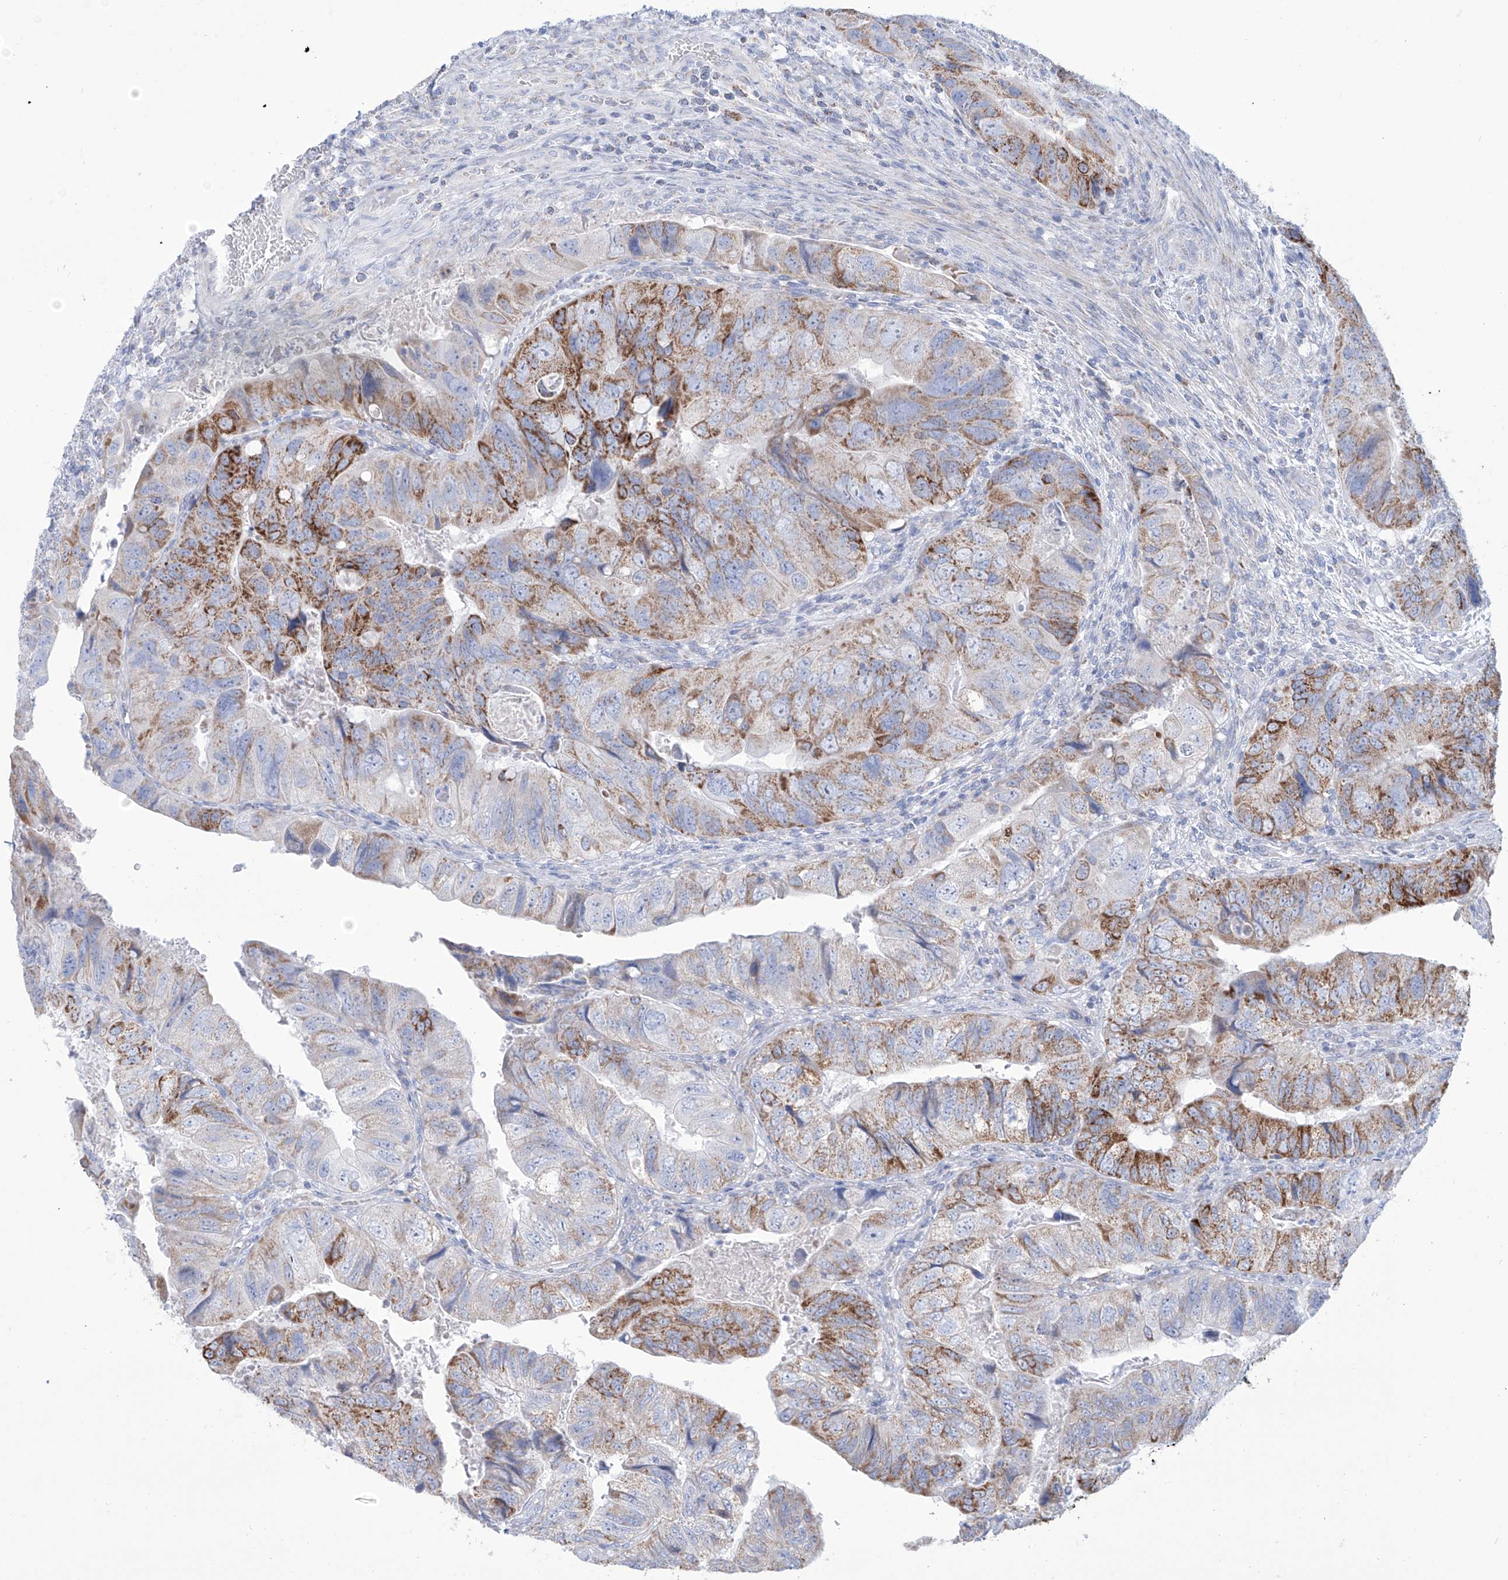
{"staining": {"intensity": "strong", "quantity": "<25%", "location": "cytoplasmic/membranous"}, "tissue": "colorectal cancer", "cell_type": "Tumor cells", "image_type": "cancer", "snomed": [{"axis": "morphology", "description": "Adenocarcinoma, NOS"}, {"axis": "topography", "description": "Rectum"}], "caption": "High-magnification brightfield microscopy of colorectal cancer stained with DAB (brown) and counterstained with hematoxylin (blue). tumor cells exhibit strong cytoplasmic/membranous positivity is appreciated in about<25% of cells. (brown staining indicates protein expression, while blue staining denotes nuclei).", "gene": "ALDH6A1", "patient": {"sex": "male", "age": 63}}